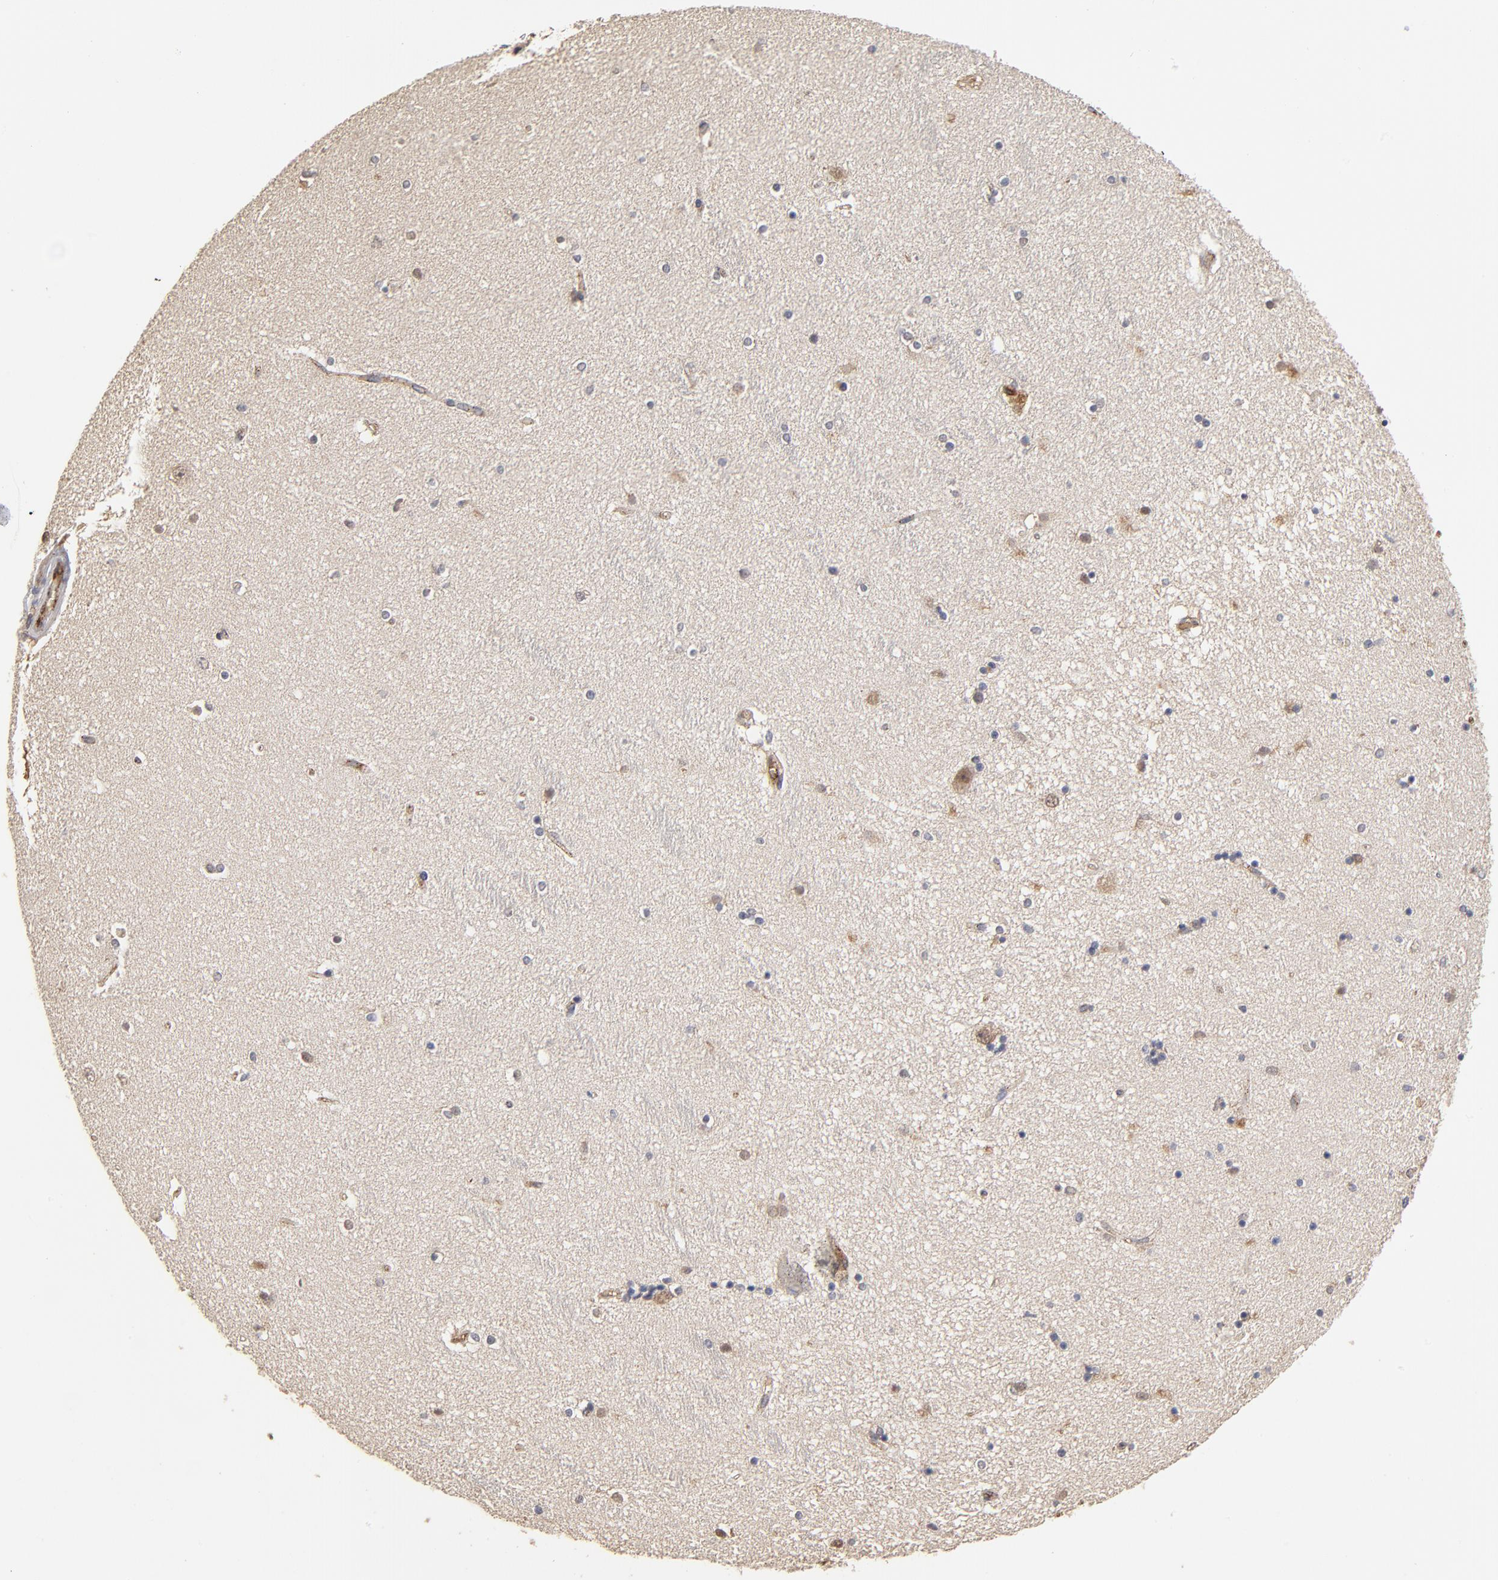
{"staining": {"intensity": "negative", "quantity": "none", "location": "none"}, "tissue": "hippocampus", "cell_type": "Glial cells", "image_type": "normal", "snomed": [{"axis": "morphology", "description": "Normal tissue, NOS"}, {"axis": "topography", "description": "Hippocampus"}], "caption": "A micrograph of hippocampus stained for a protein exhibits no brown staining in glial cells. (DAB (3,3'-diaminobenzidine) immunohistochemistry visualized using brightfield microscopy, high magnification).", "gene": "ASB8", "patient": {"sex": "female", "age": 54}}